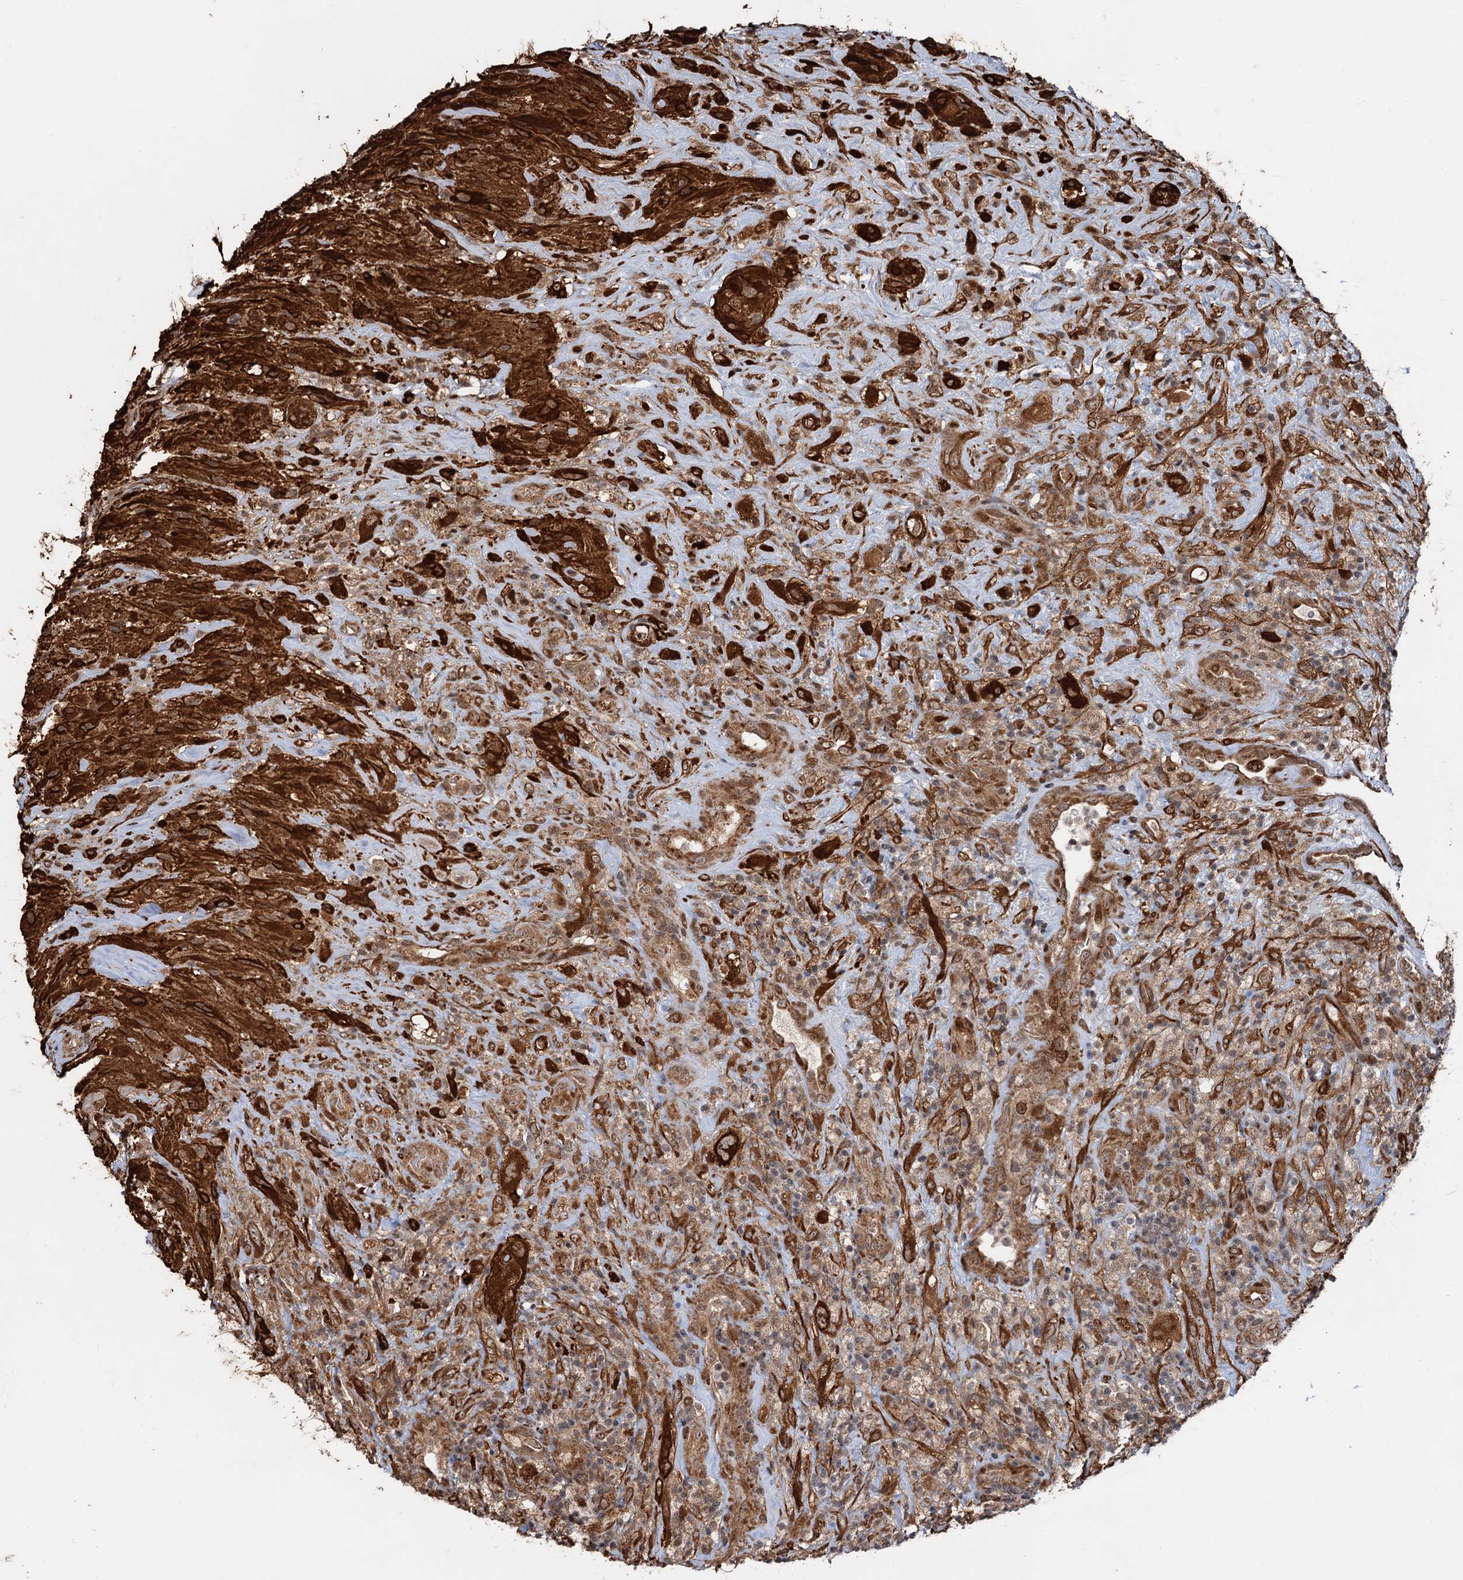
{"staining": {"intensity": "moderate", "quantity": ">75%", "location": "cytoplasmic/membranous"}, "tissue": "glioma", "cell_type": "Tumor cells", "image_type": "cancer", "snomed": [{"axis": "morphology", "description": "Glioma, malignant, High grade"}, {"axis": "topography", "description": "Brain"}], "caption": "Malignant glioma (high-grade) was stained to show a protein in brown. There is medium levels of moderate cytoplasmic/membranous positivity in approximately >75% of tumor cells. Using DAB (brown) and hematoxylin (blue) stains, captured at high magnification using brightfield microscopy.", "gene": "SNRNP25", "patient": {"sex": "male", "age": 69}}